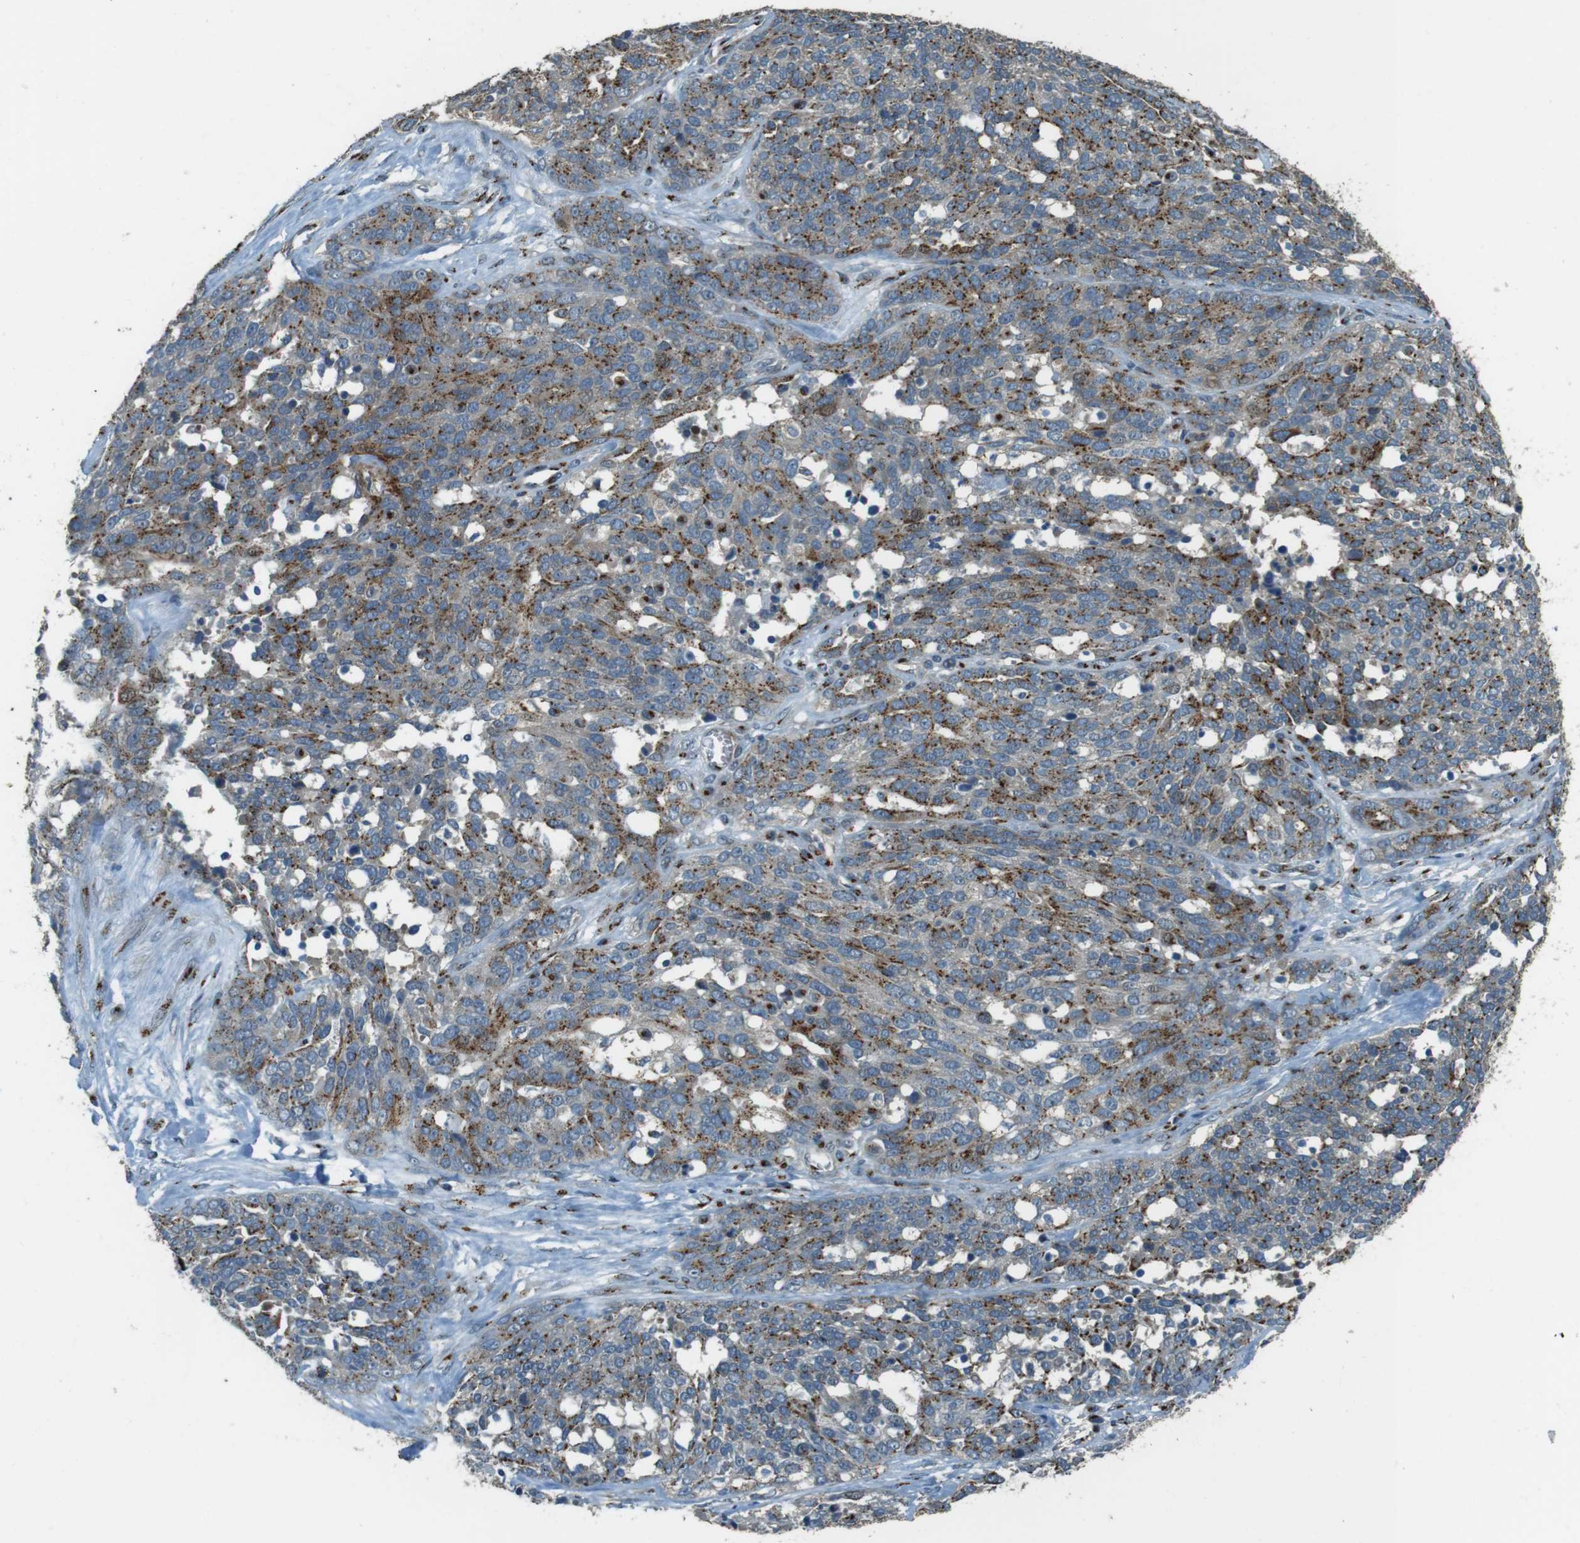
{"staining": {"intensity": "moderate", "quantity": ">75%", "location": "cytoplasmic/membranous"}, "tissue": "ovarian cancer", "cell_type": "Tumor cells", "image_type": "cancer", "snomed": [{"axis": "morphology", "description": "Cystadenocarcinoma, serous, NOS"}, {"axis": "topography", "description": "Ovary"}], "caption": "A brown stain labels moderate cytoplasmic/membranous positivity of a protein in ovarian cancer tumor cells. The staining was performed using DAB to visualize the protein expression in brown, while the nuclei were stained in blue with hematoxylin (Magnification: 20x).", "gene": "TMEM115", "patient": {"sex": "female", "age": 44}}